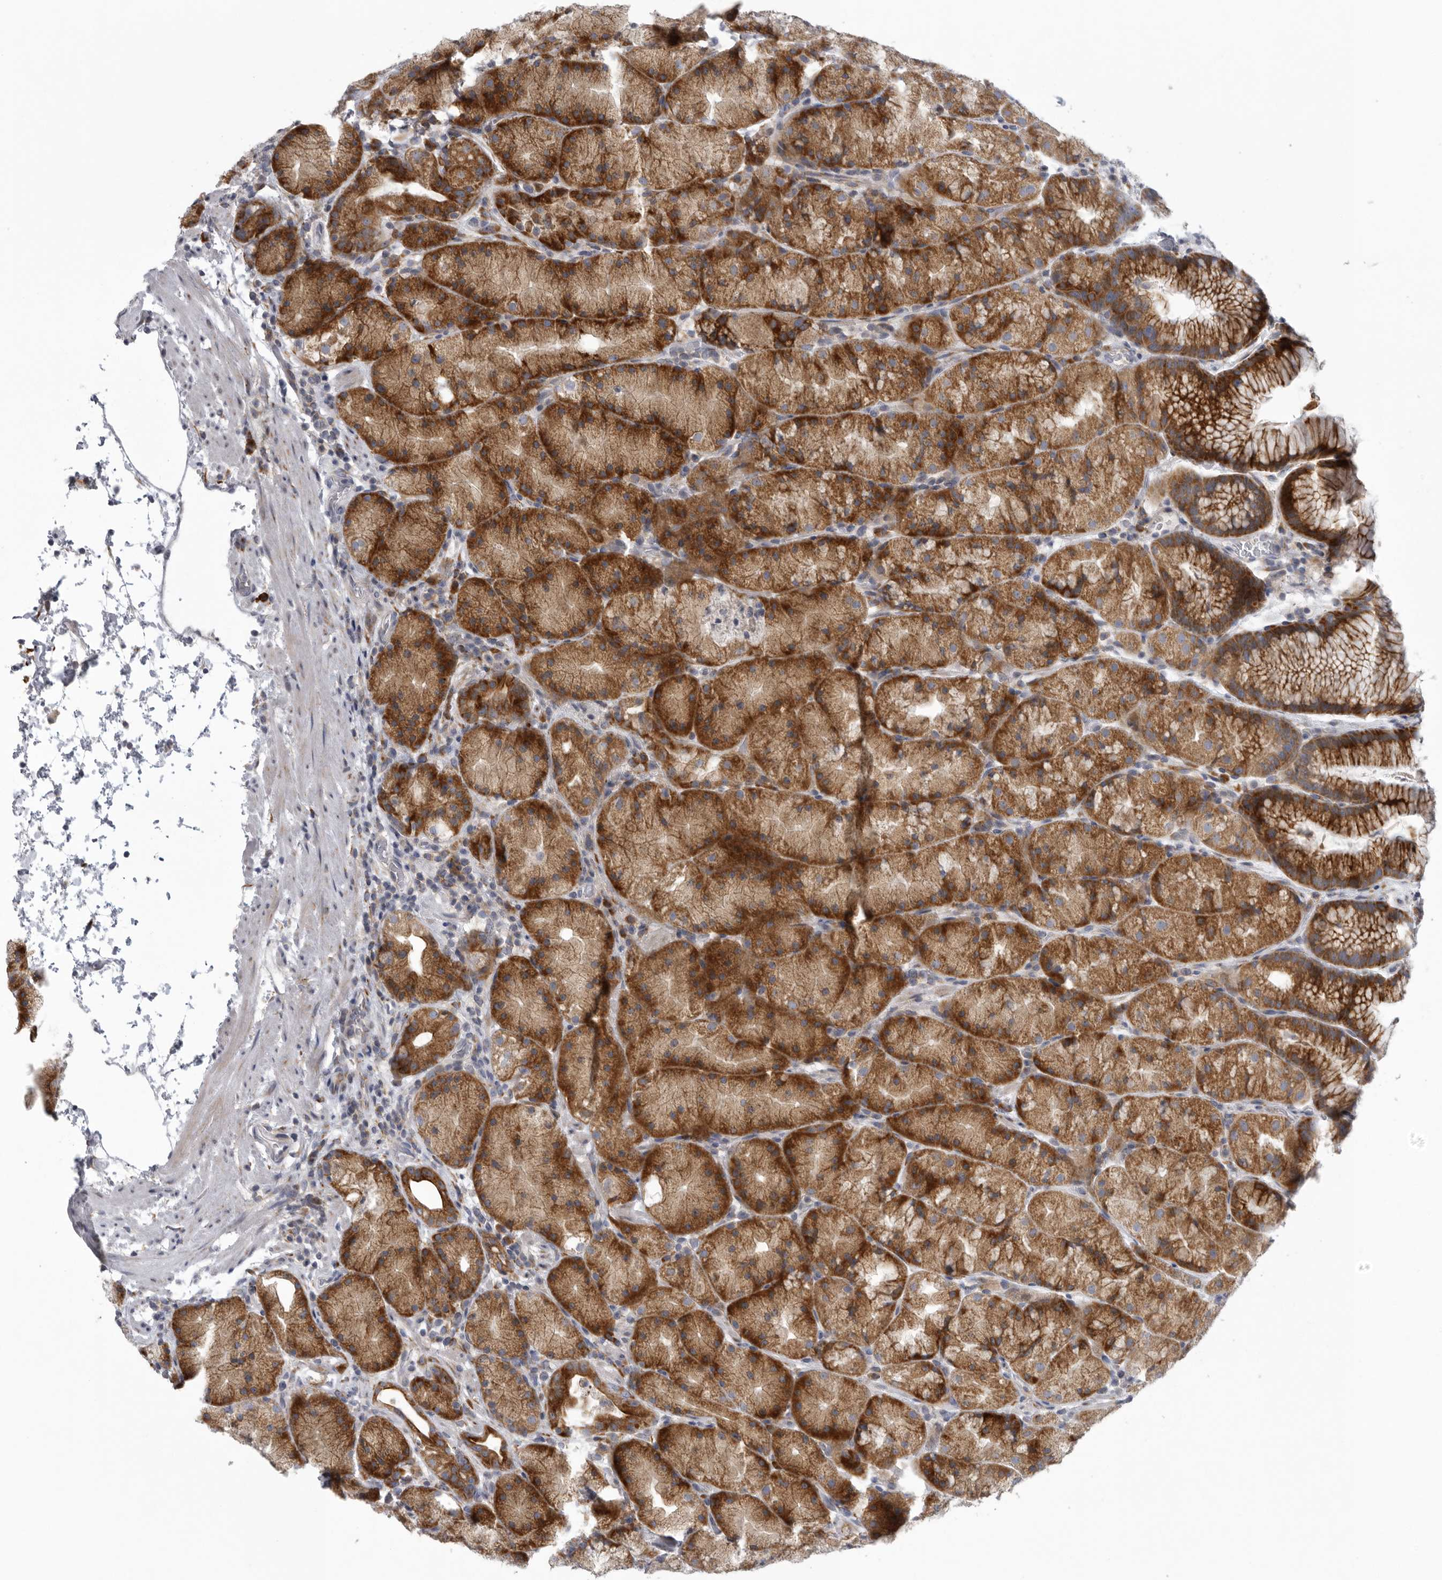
{"staining": {"intensity": "strong", "quantity": ">75%", "location": "cytoplasmic/membranous"}, "tissue": "stomach", "cell_type": "Glandular cells", "image_type": "normal", "snomed": [{"axis": "morphology", "description": "Normal tissue, NOS"}, {"axis": "topography", "description": "Stomach, upper"}, {"axis": "topography", "description": "Stomach"}], "caption": "Protein expression analysis of normal human stomach reveals strong cytoplasmic/membranous staining in approximately >75% of glandular cells.", "gene": "USP24", "patient": {"sex": "male", "age": 48}}